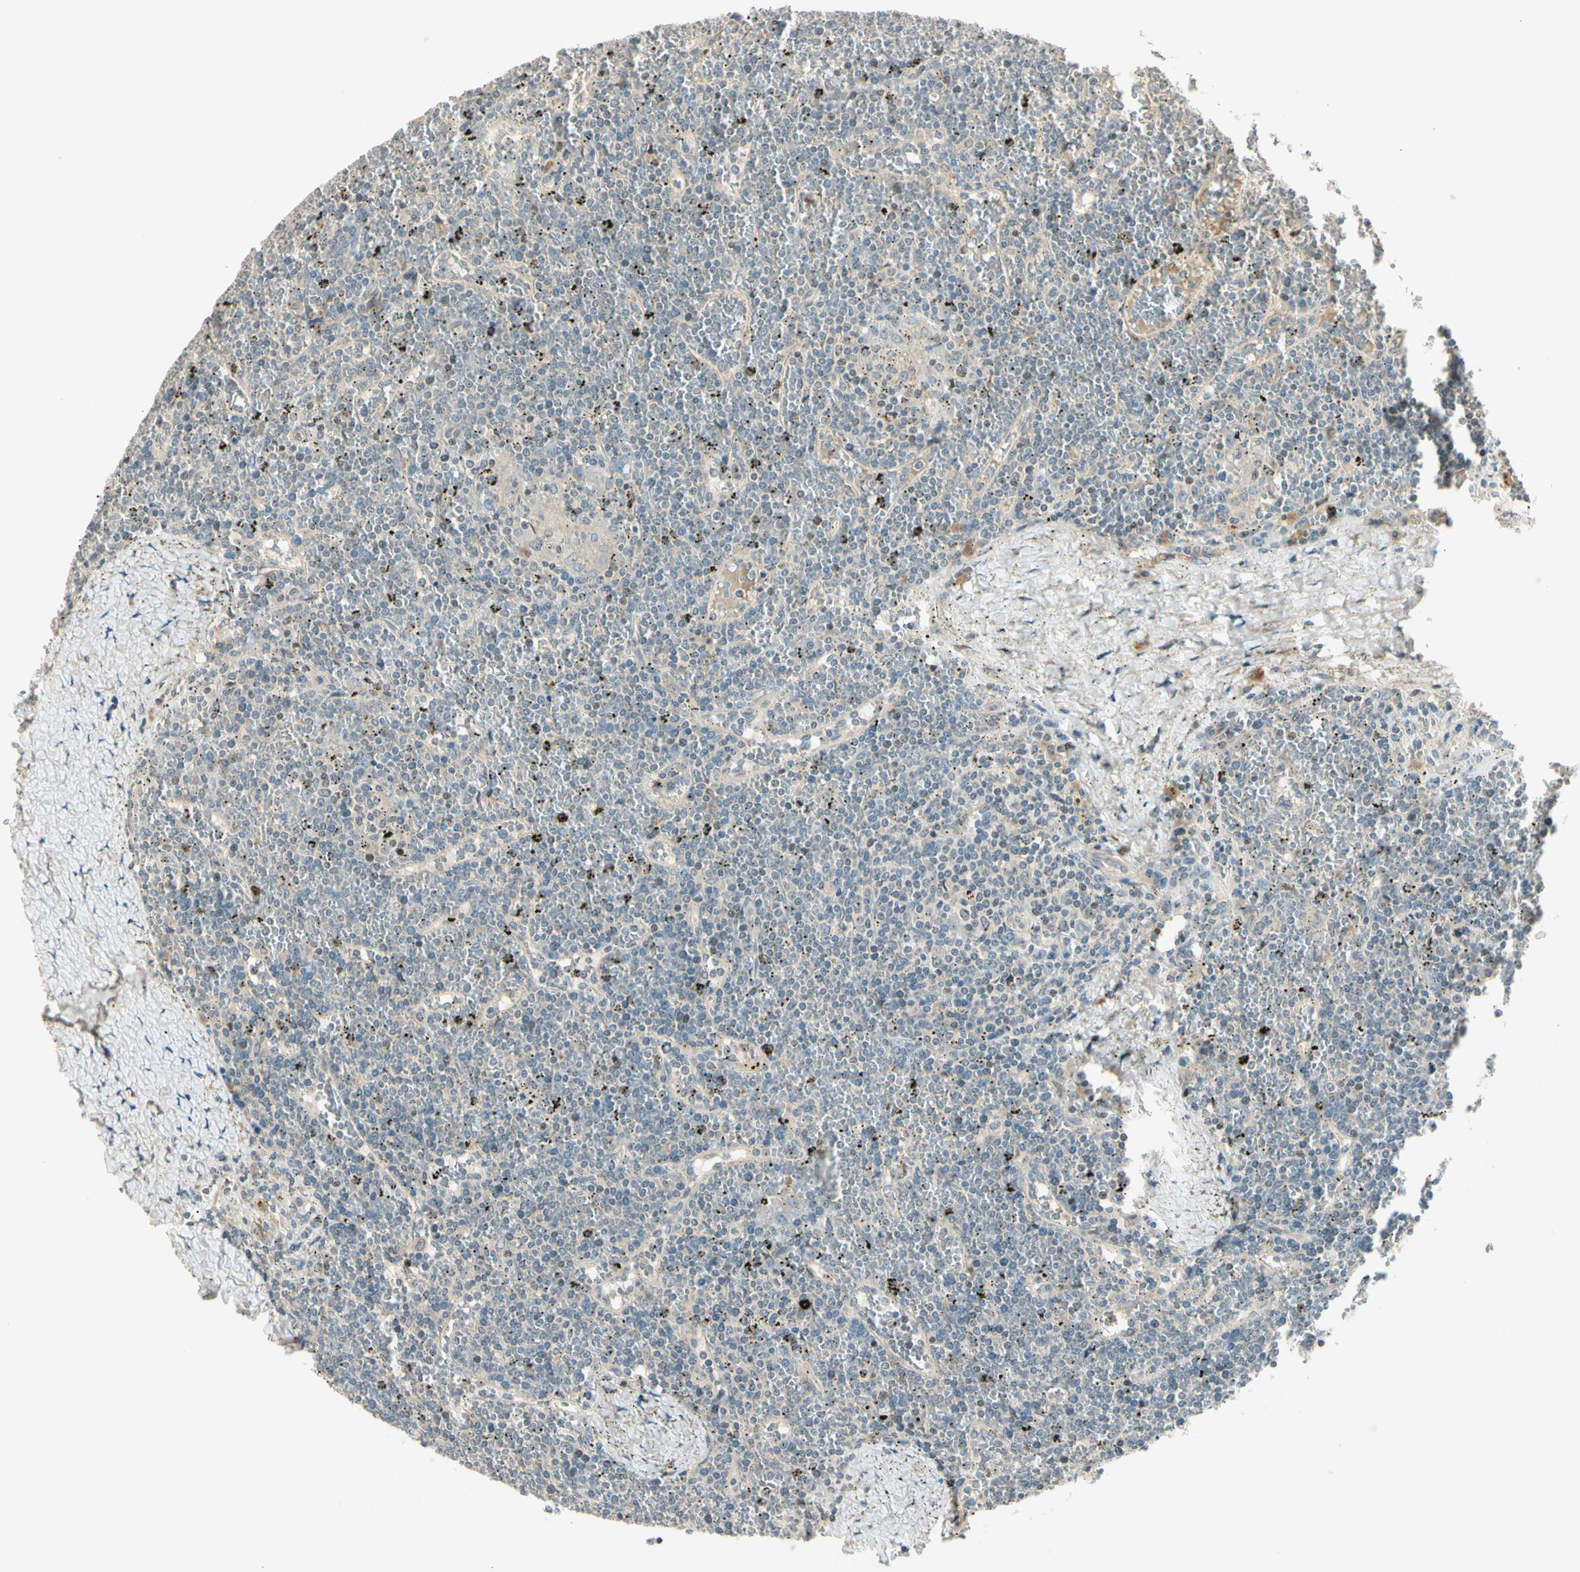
{"staining": {"intensity": "negative", "quantity": "none", "location": "none"}, "tissue": "lymphoma", "cell_type": "Tumor cells", "image_type": "cancer", "snomed": [{"axis": "morphology", "description": "Malignant lymphoma, non-Hodgkin's type, Low grade"}, {"axis": "topography", "description": "Spleen"}], "caption": "This is a micrograph of immunohistochemistry staining of lymphoma, which shows no staining in tumor cells. (Brightfield microscopy of DAB (3,3'-diaminobenzidine) IHC at high magnification).", "gene": "PCDHB15", "patient": {"sex": "female", "age": 19}}